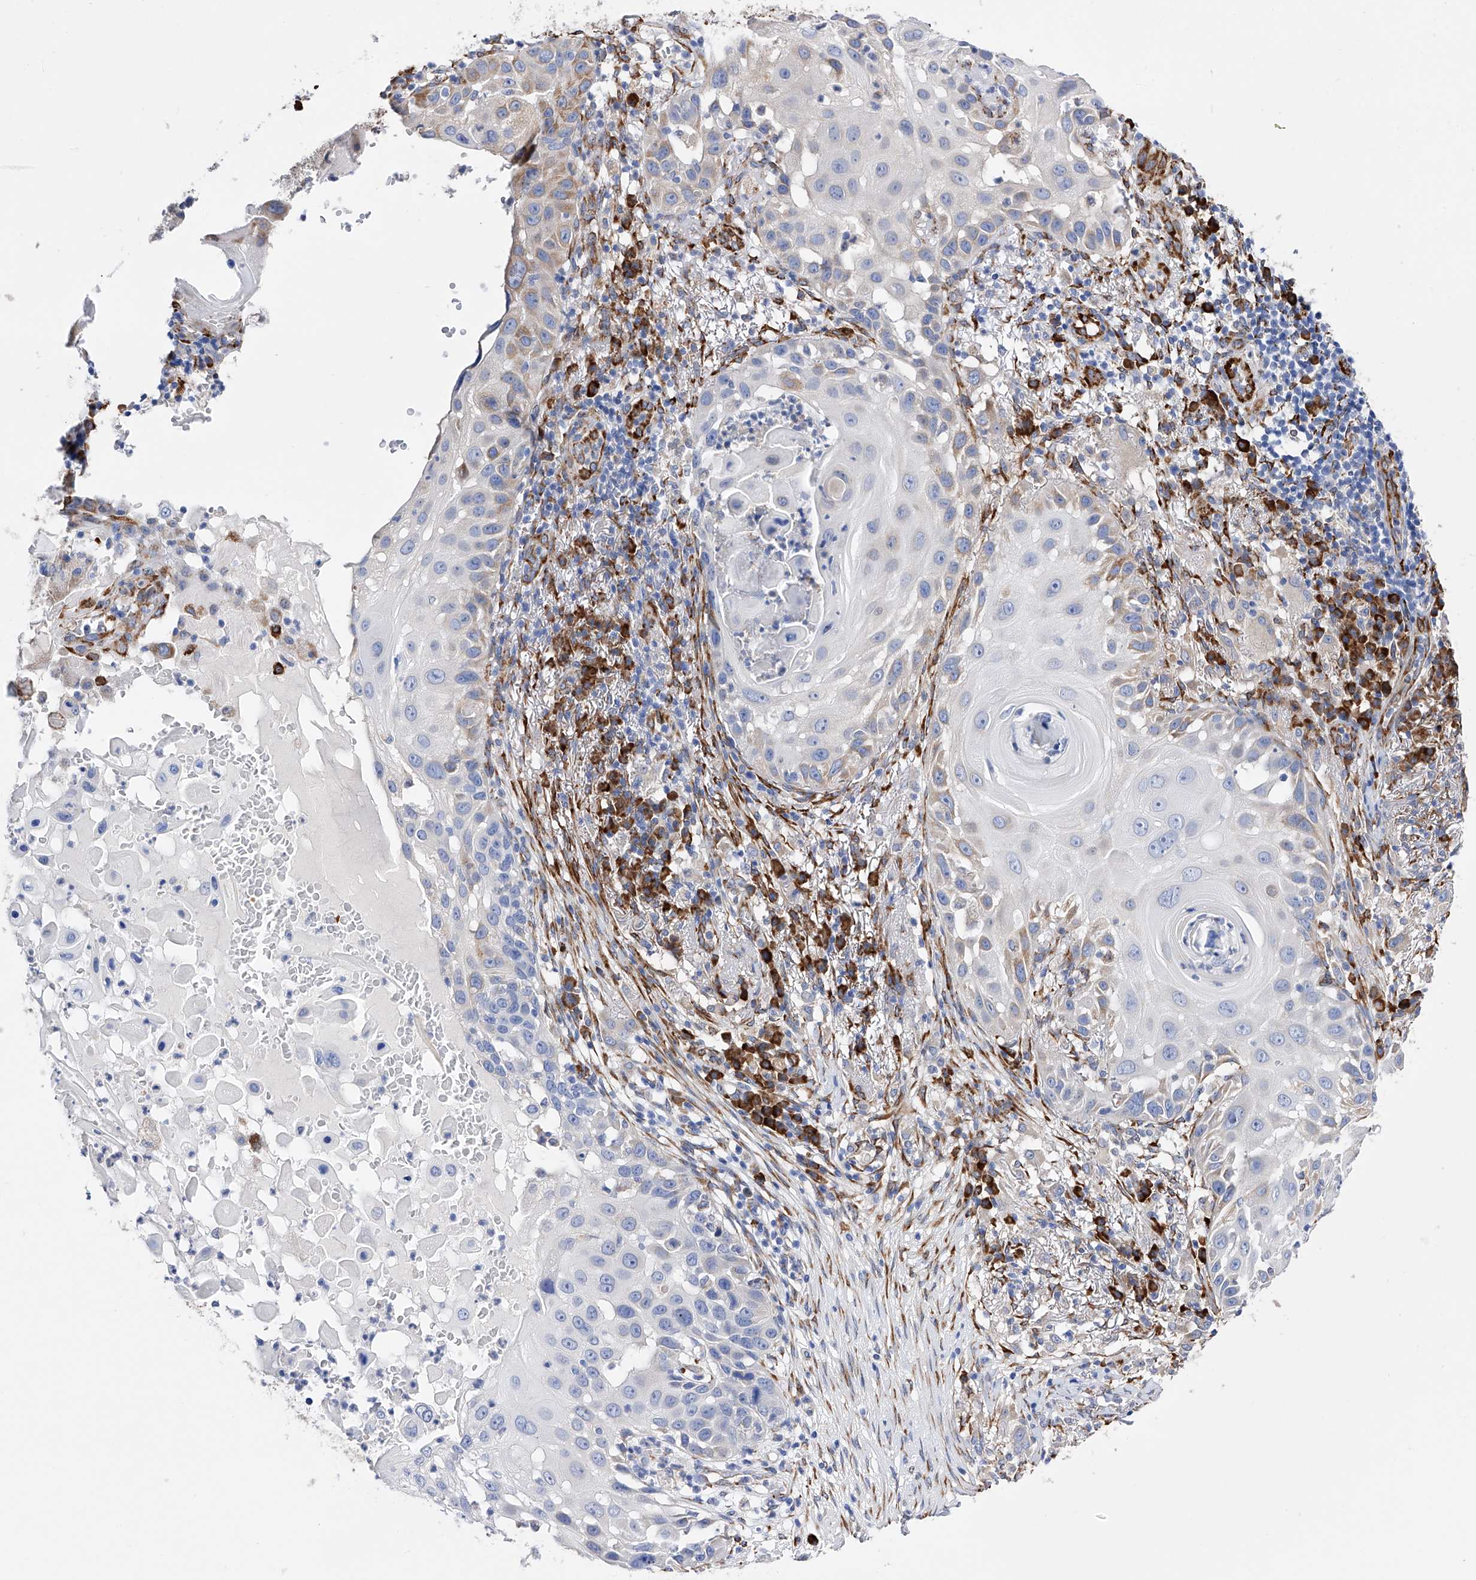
{"staining": {"intensity": "weak", "quantity": "<25%", "location": "cytoplasmic/membranous"}, "tissue": "skin cancer", "cell_type": "Tumor cells", "image_type": "cancer", "snomed": [{"axis": "morphology", "description": "Squamous cell carcinoma, NOS"}, {"axis": "topography", "description": "Skin"}], "caption": "There is no significant expression in tumor cells of skin cancer (squamous cell carcinoma).", "gene": "PDIA5", "patient": {"sex": "female", "age": 44}}